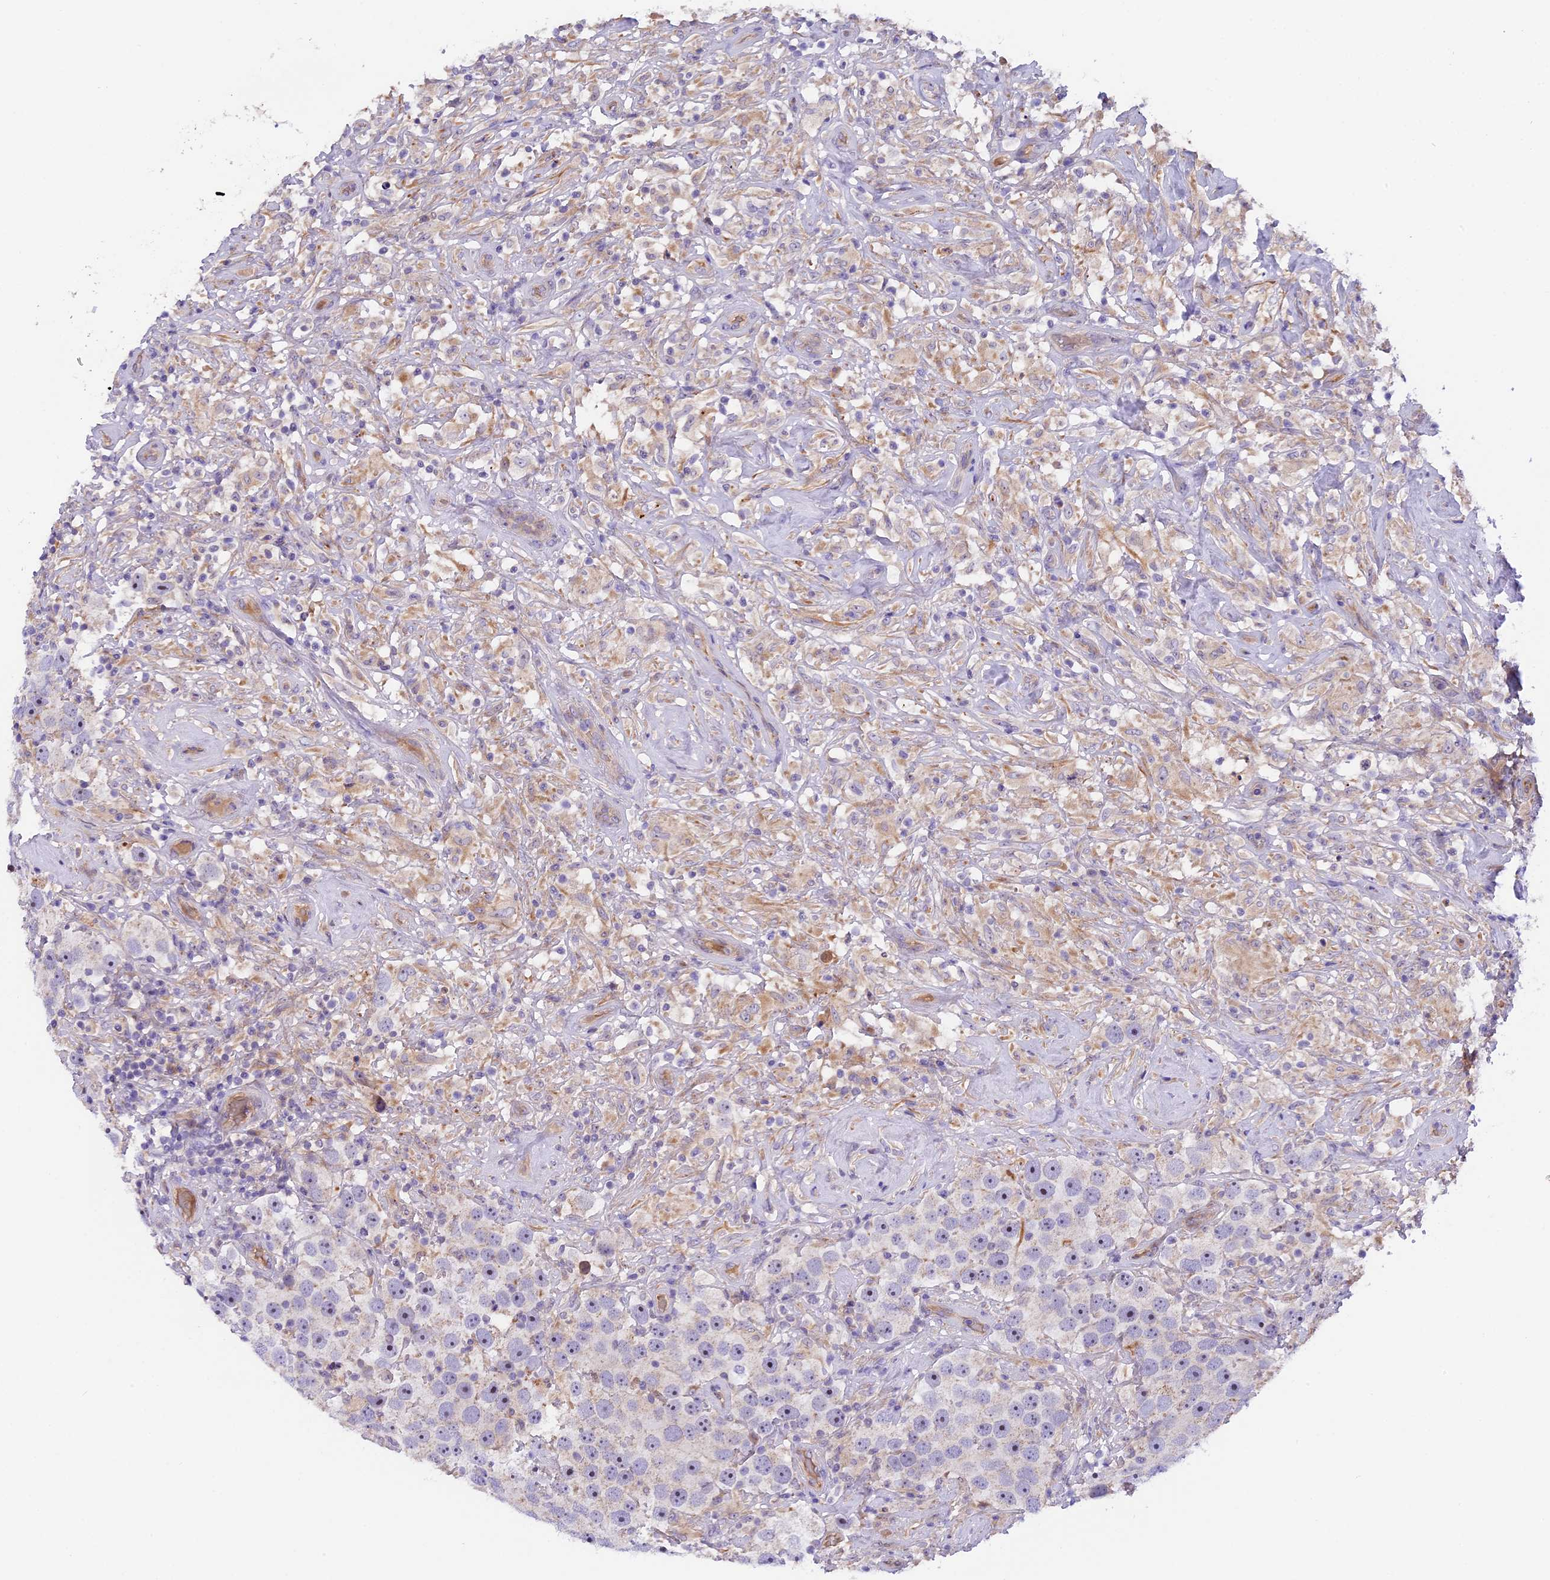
{"staining": {"intensity": "negative", "quantity": "none", "location": "none"}, "tissue": "testis cancer", "cell_type": "Tumor cells", "image_type": "cancer", "snomed": [{"axis": "morphology", "description": "Seminoma, NOS"}, {"axis": "topography", "description": "Testis"}], "caption": "This is an immunohistochemistry micrograph of testis seminoma. There is no positivity in tumor cells.", "gene": "CCDC32", "patient": {"sex": "male", "age": 49}}